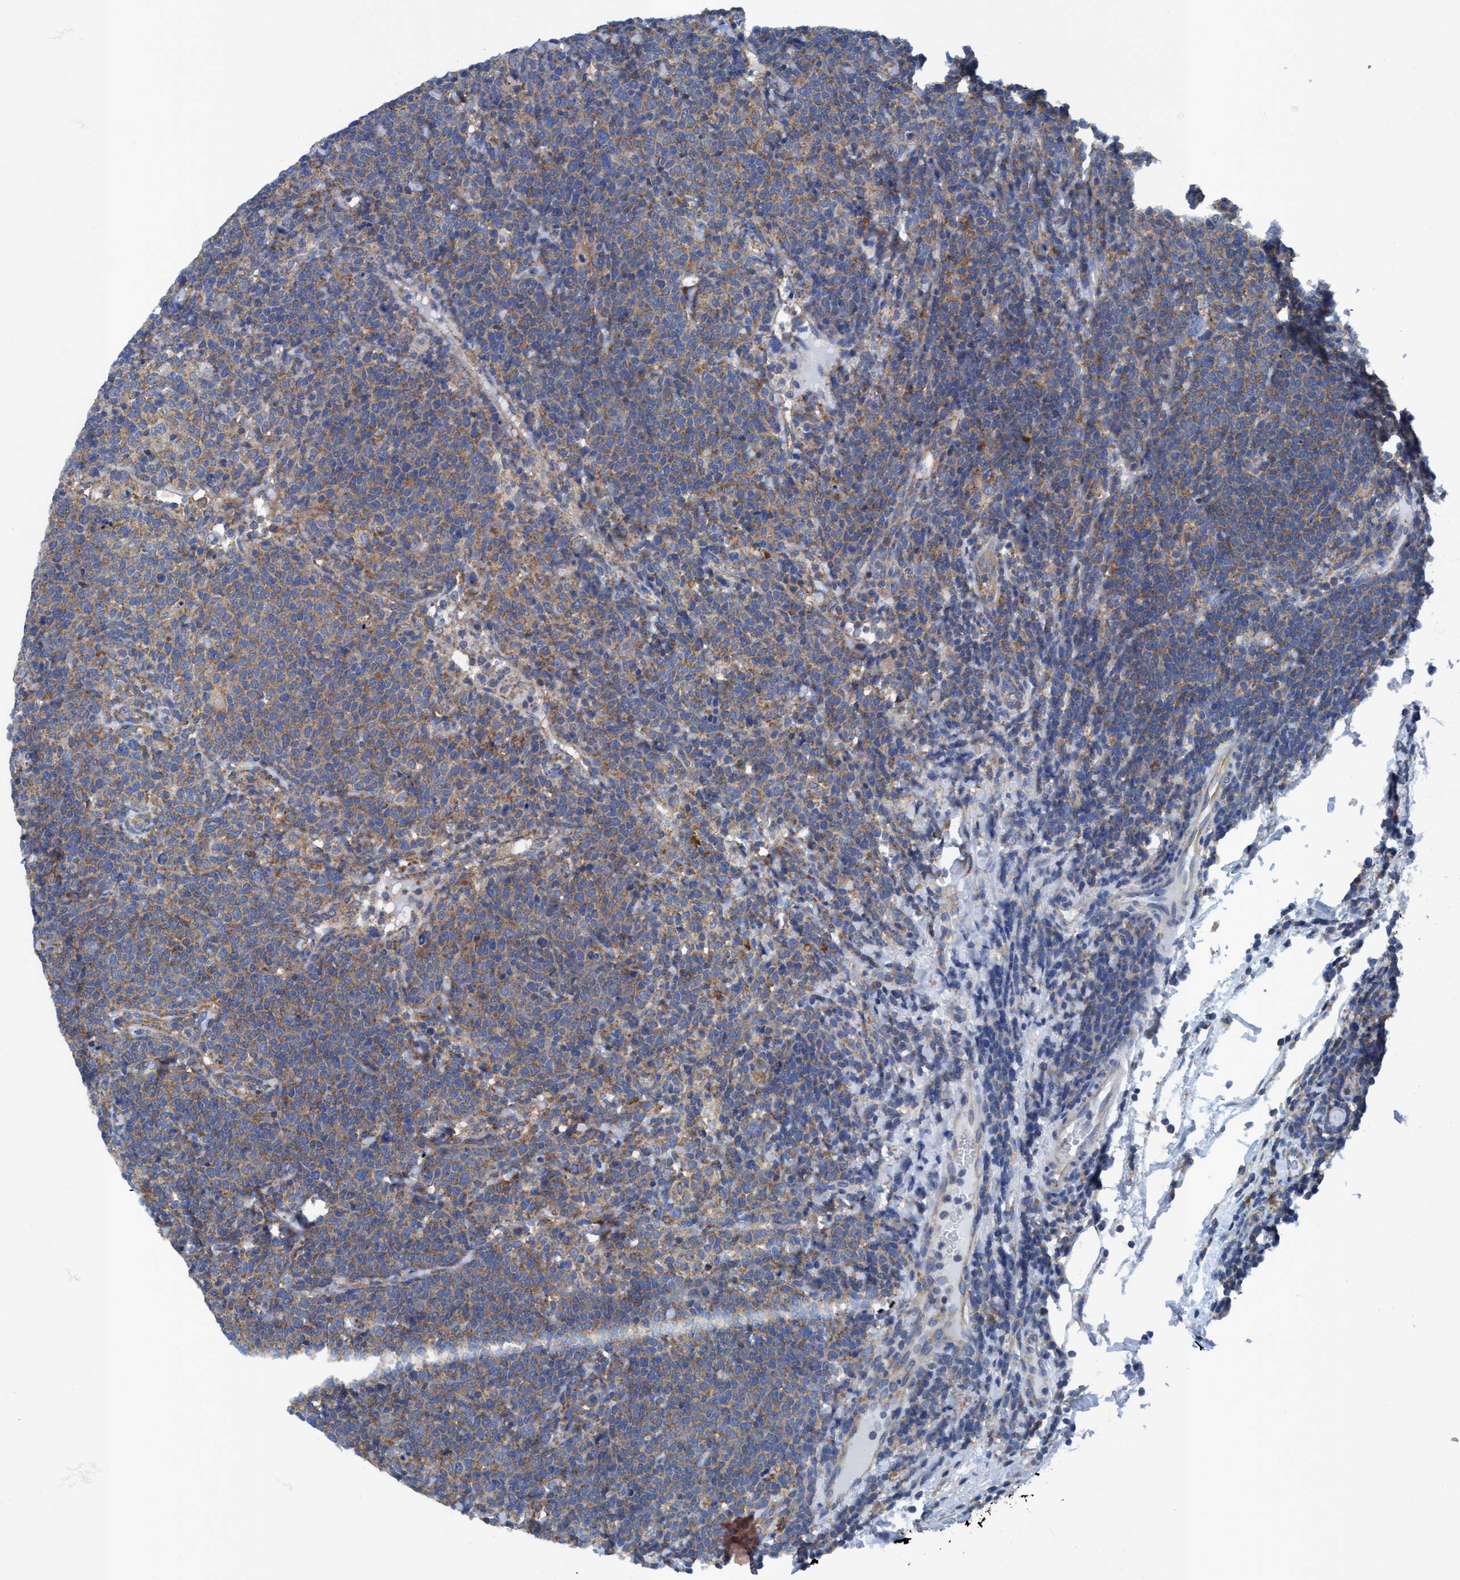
{"staining": {"intensity": "moderate", "quantity": ">75%", "location": "cytoplasmic/membranous"}, "tissue": "lymphoma", "cell_type": "Tumor cells", "image_type": "cancer", "snomed": [{"axis": "morphology", "description": "Malignant lymphoma, non-Hodgkin's type, High grade"}, {"axis": "topography", "description": "Lymph node"}], "caption": "A medium amount of moderate cytoplasmic/membranous expression is identified in approximately >75% of tumor cells in lymphoma tissue.", "gene": "NMT1", "patient": {"sex": "male", "age": 61}}